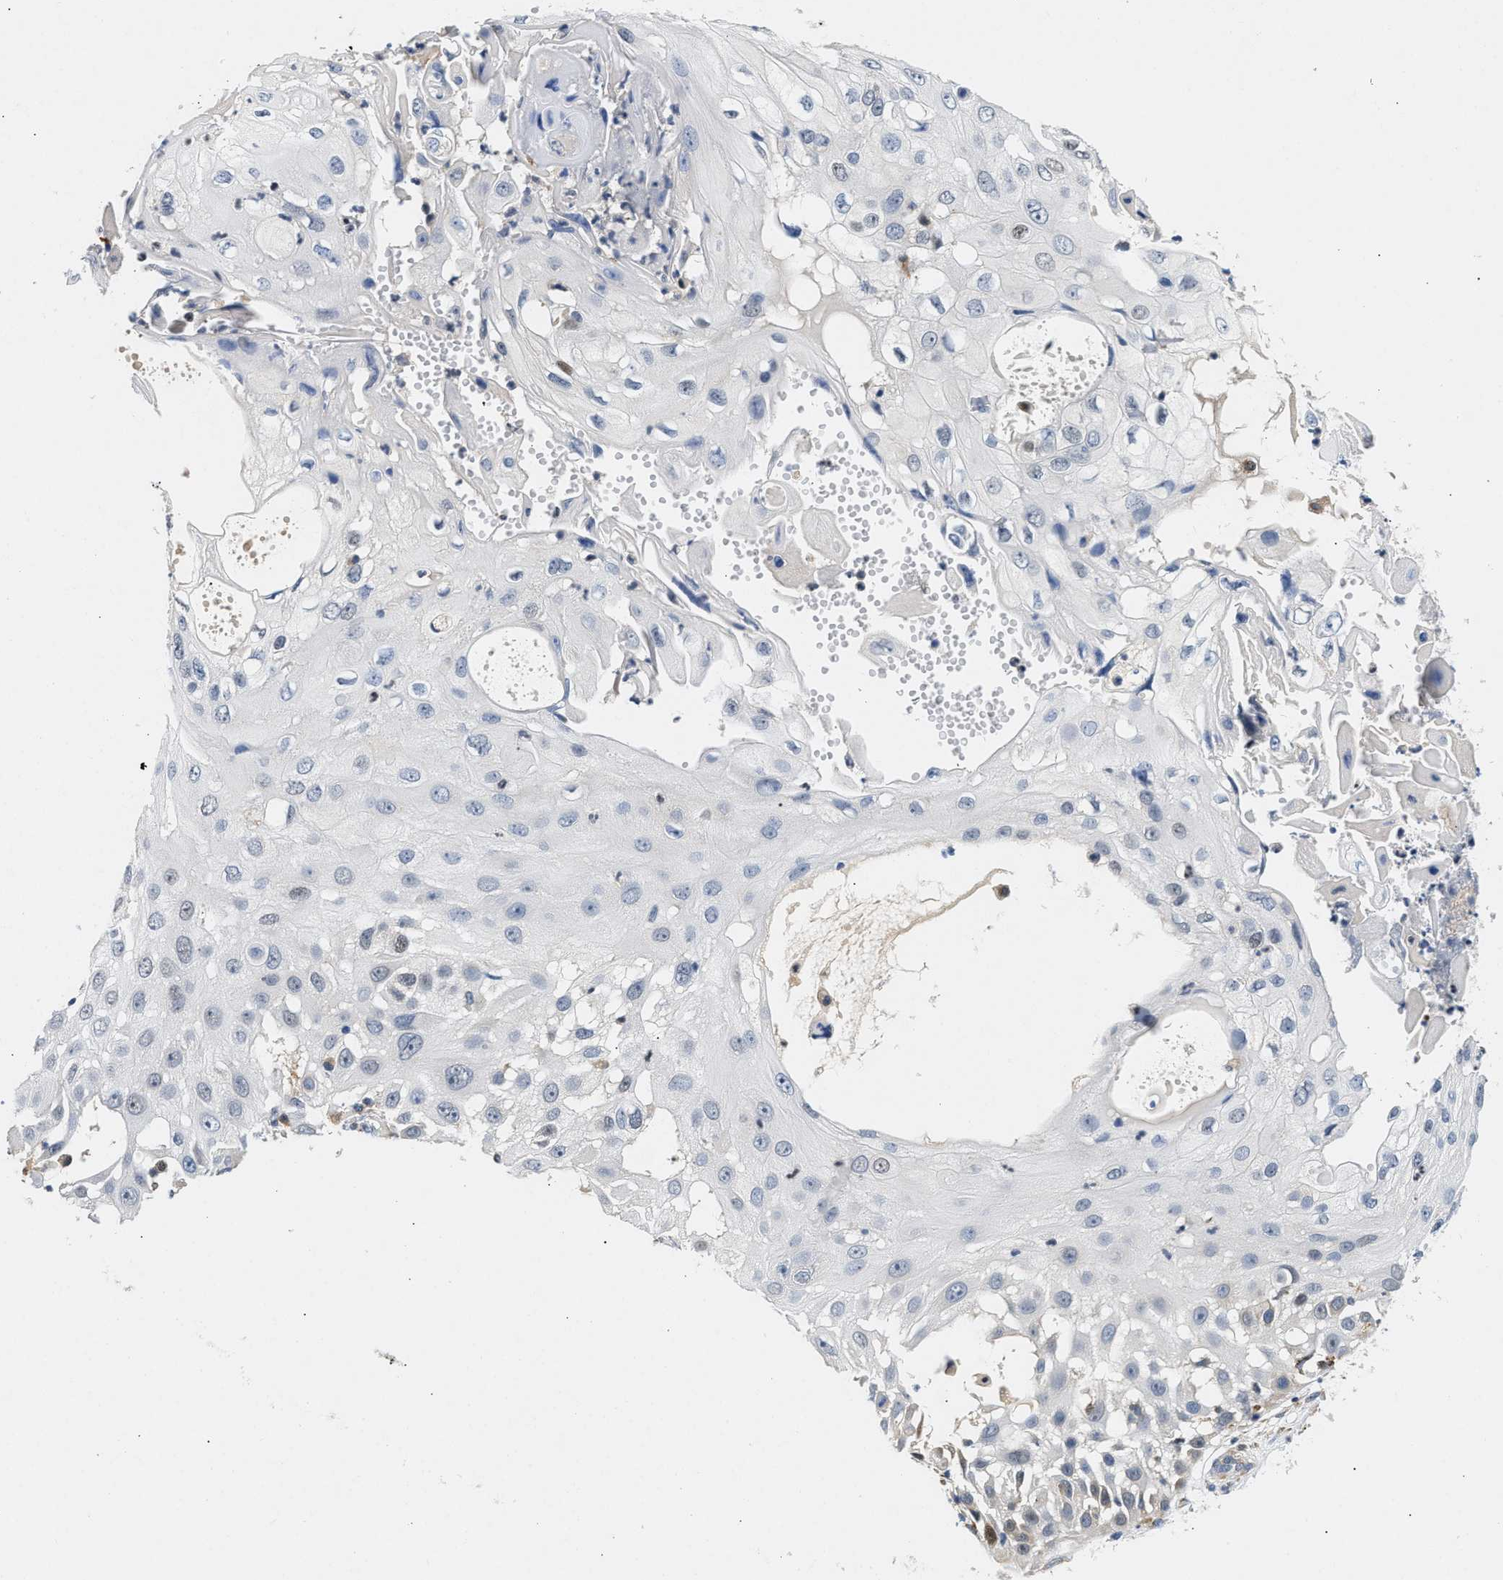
{"staining": {"intensity": "negative", "quantity": "none", "location": "none"}, "tissue": "skin cancer", "cell_type": "Tumor cells", "image_type": "cancer", "snomed": [{"axis": "morphology", "description": "Squamous cell carcinoma, NOS"}, {"axis": "topography", "description": "Skin"}], "caption": "Protein analysis of squamous cell carcinoma (skin) exhibits no significant staining in tumor cells. (DAB immunohistochemistry, high magnification).", "gene": "PPM1L", "patient": {"sex": "female", "age": 44}}